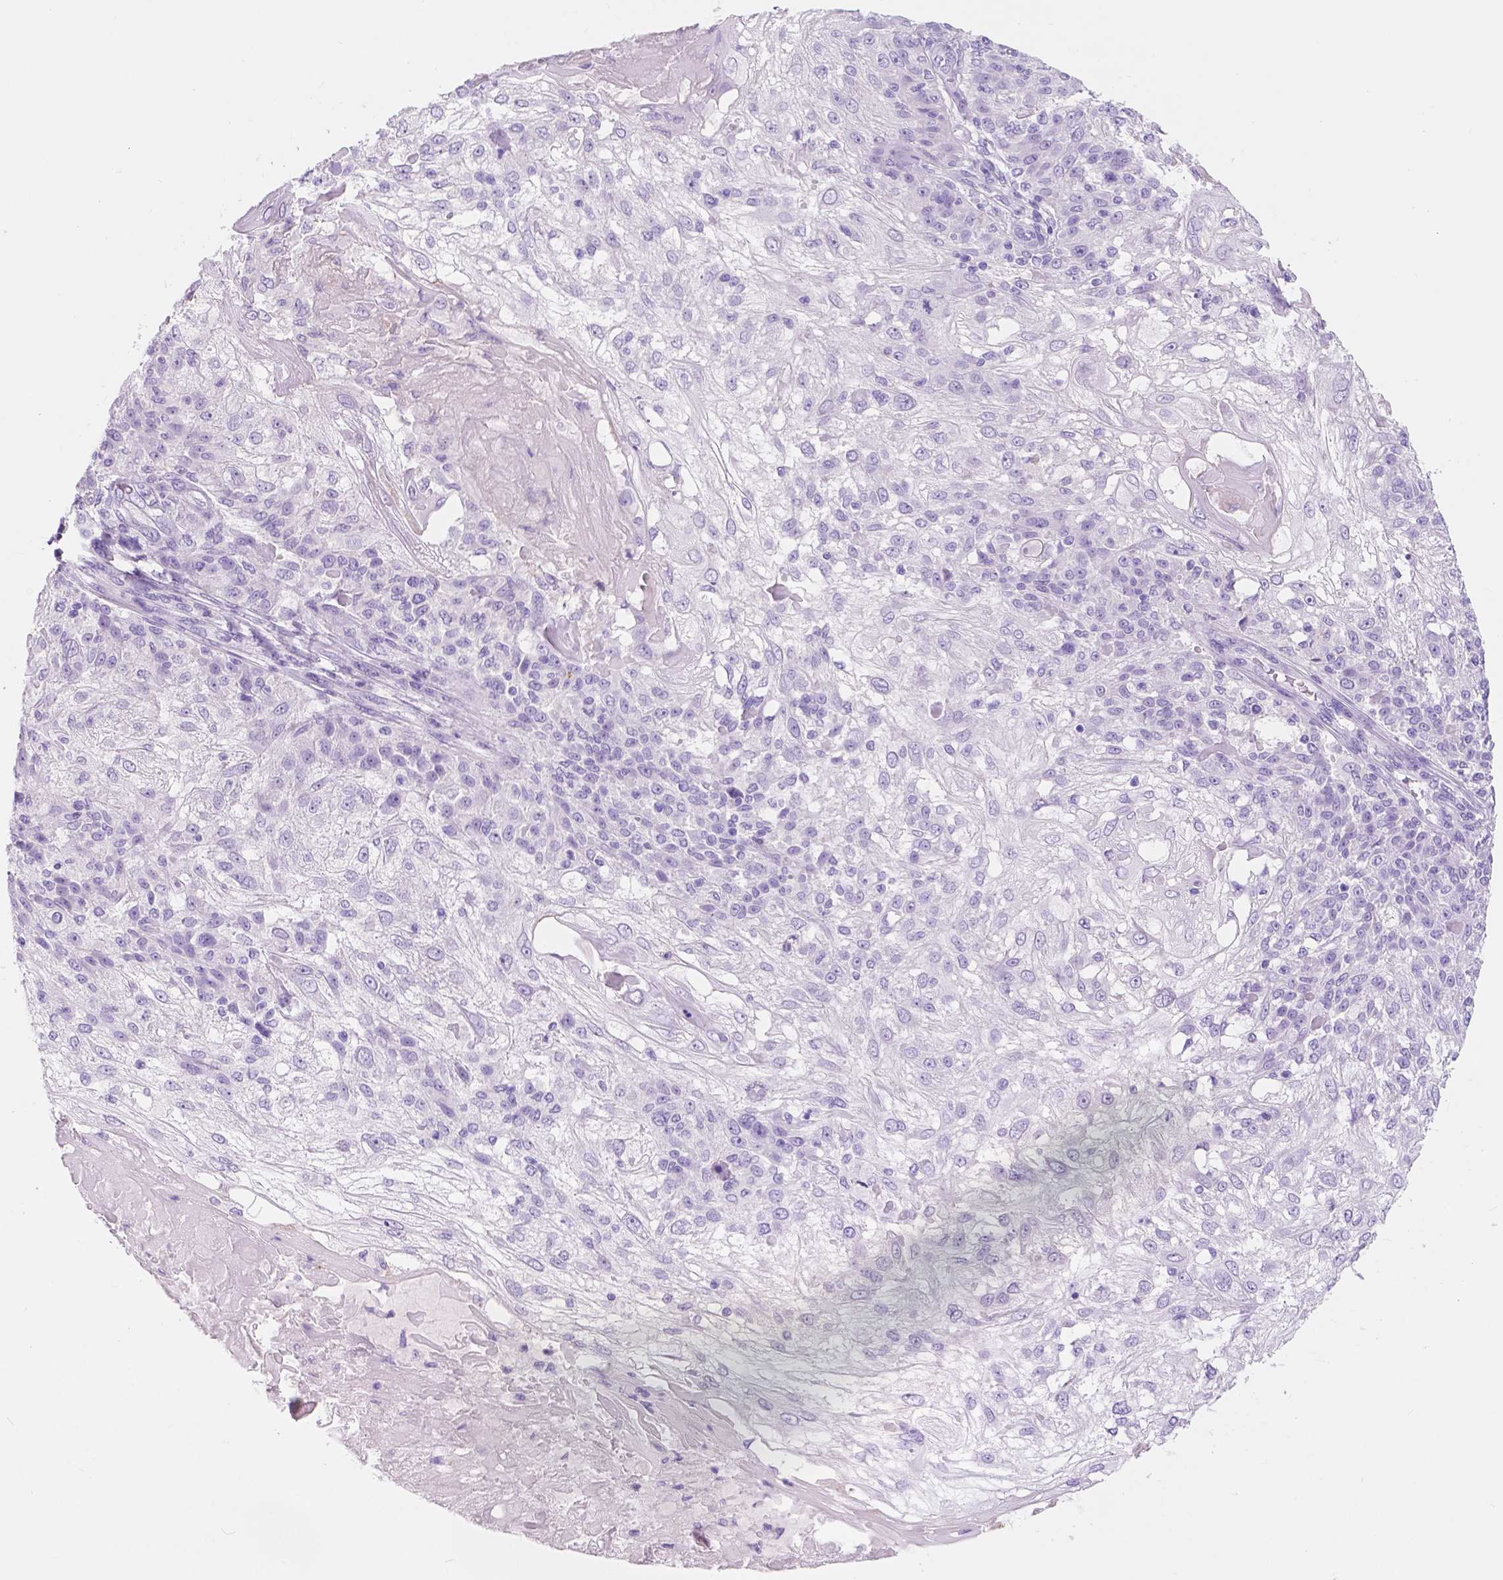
{"staining": {"intensity": "negative", "quantity": "none", "location": "none"}, "tissue": "skin cancer", "cell_type": "Tumor cells", "image_type": "cancer", "snomed": [{"axis": "morphology", "description": "Normal tissue, NOS"}, {"axis": "morphology", "description": "Squamous cell carcinoma, NOS"}, {"axis": "topography", "description": "Skin"}], "caption": "Histopathology image shows no protein staining in tumor cells of skin squamous cell carcinoma tissue.", "gene": "CUZD1", "patient": {"sex": "female", "age": 83}}